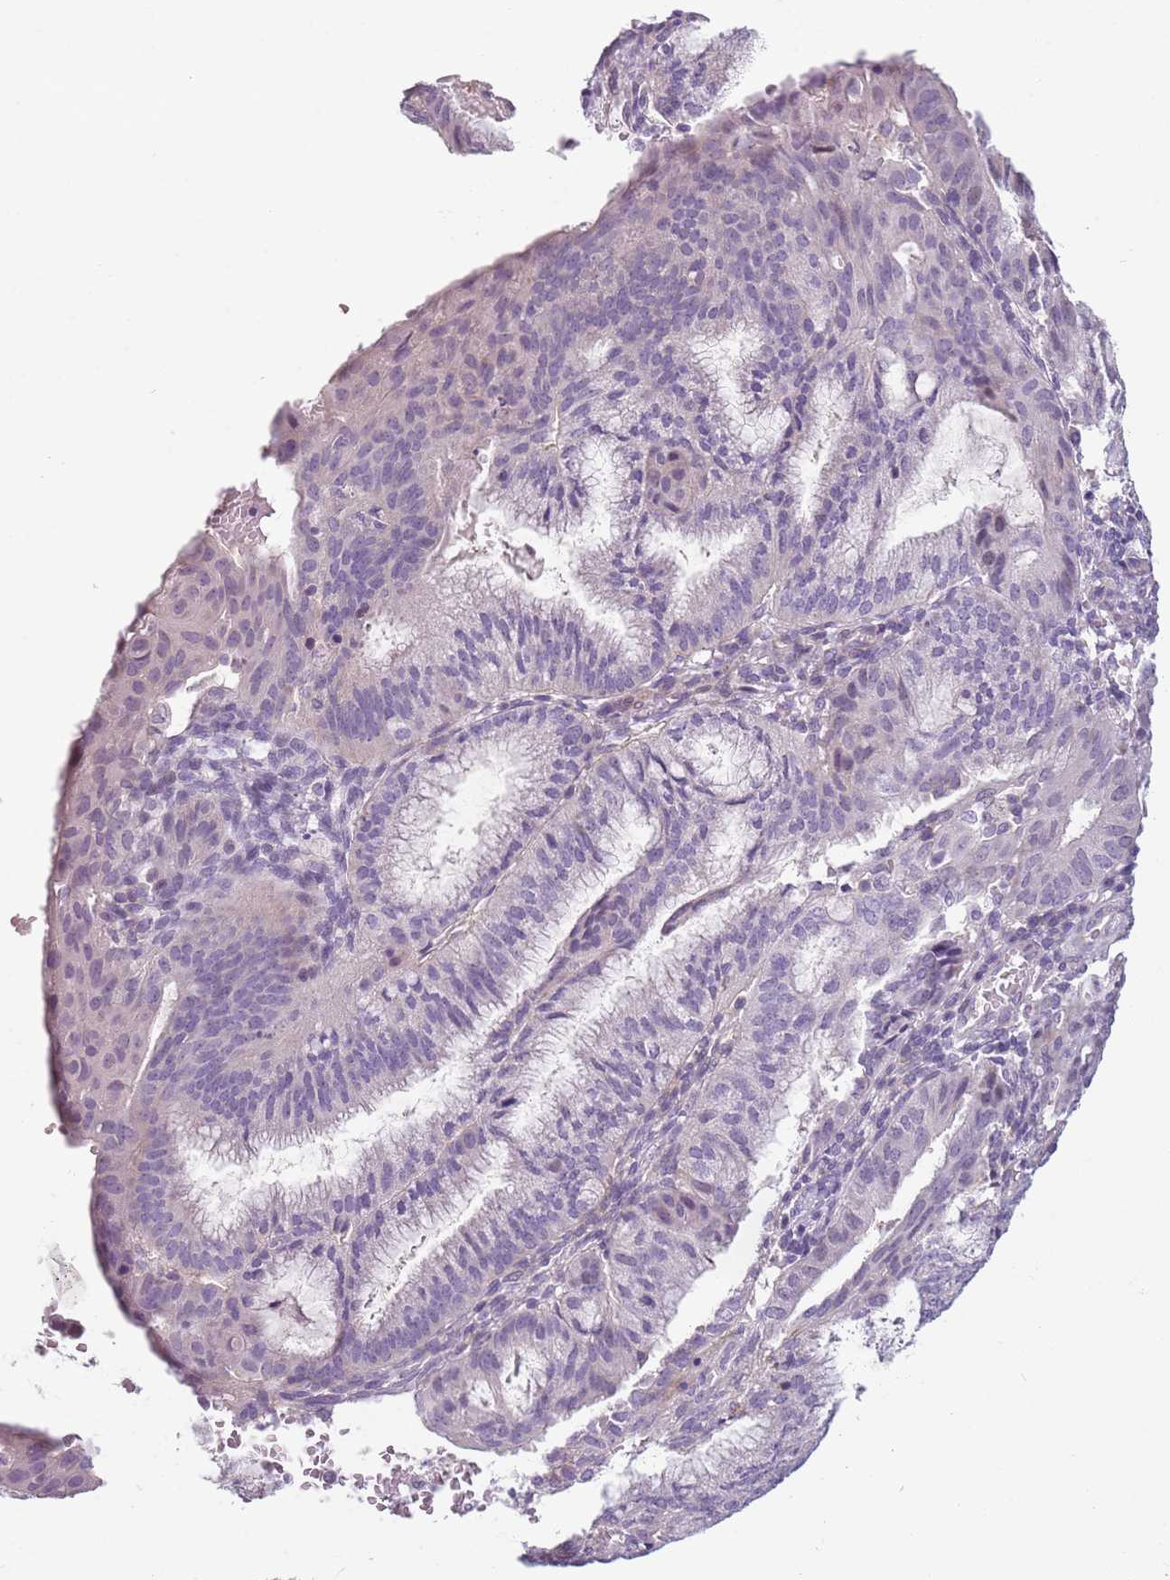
{"staining": {"intensity": "negative", "quantity": "none", "location": "none"}, "tissue": "endometrial cancer", "cell_type": "Tumor cells", "image_type": "cancer", "snomed": [{"axis": "morphology", "description": "Adenocarcinoma, NOS"}, {"axis": "topography", "description": "Endometrium"}], "caption": "A micrograph of adenocarcinoma (endometrial) stained for a protein reveals no brown staining in tumor cells.", "gene": "DEFB116", "patient": {"sex": "female", "age": 49}}